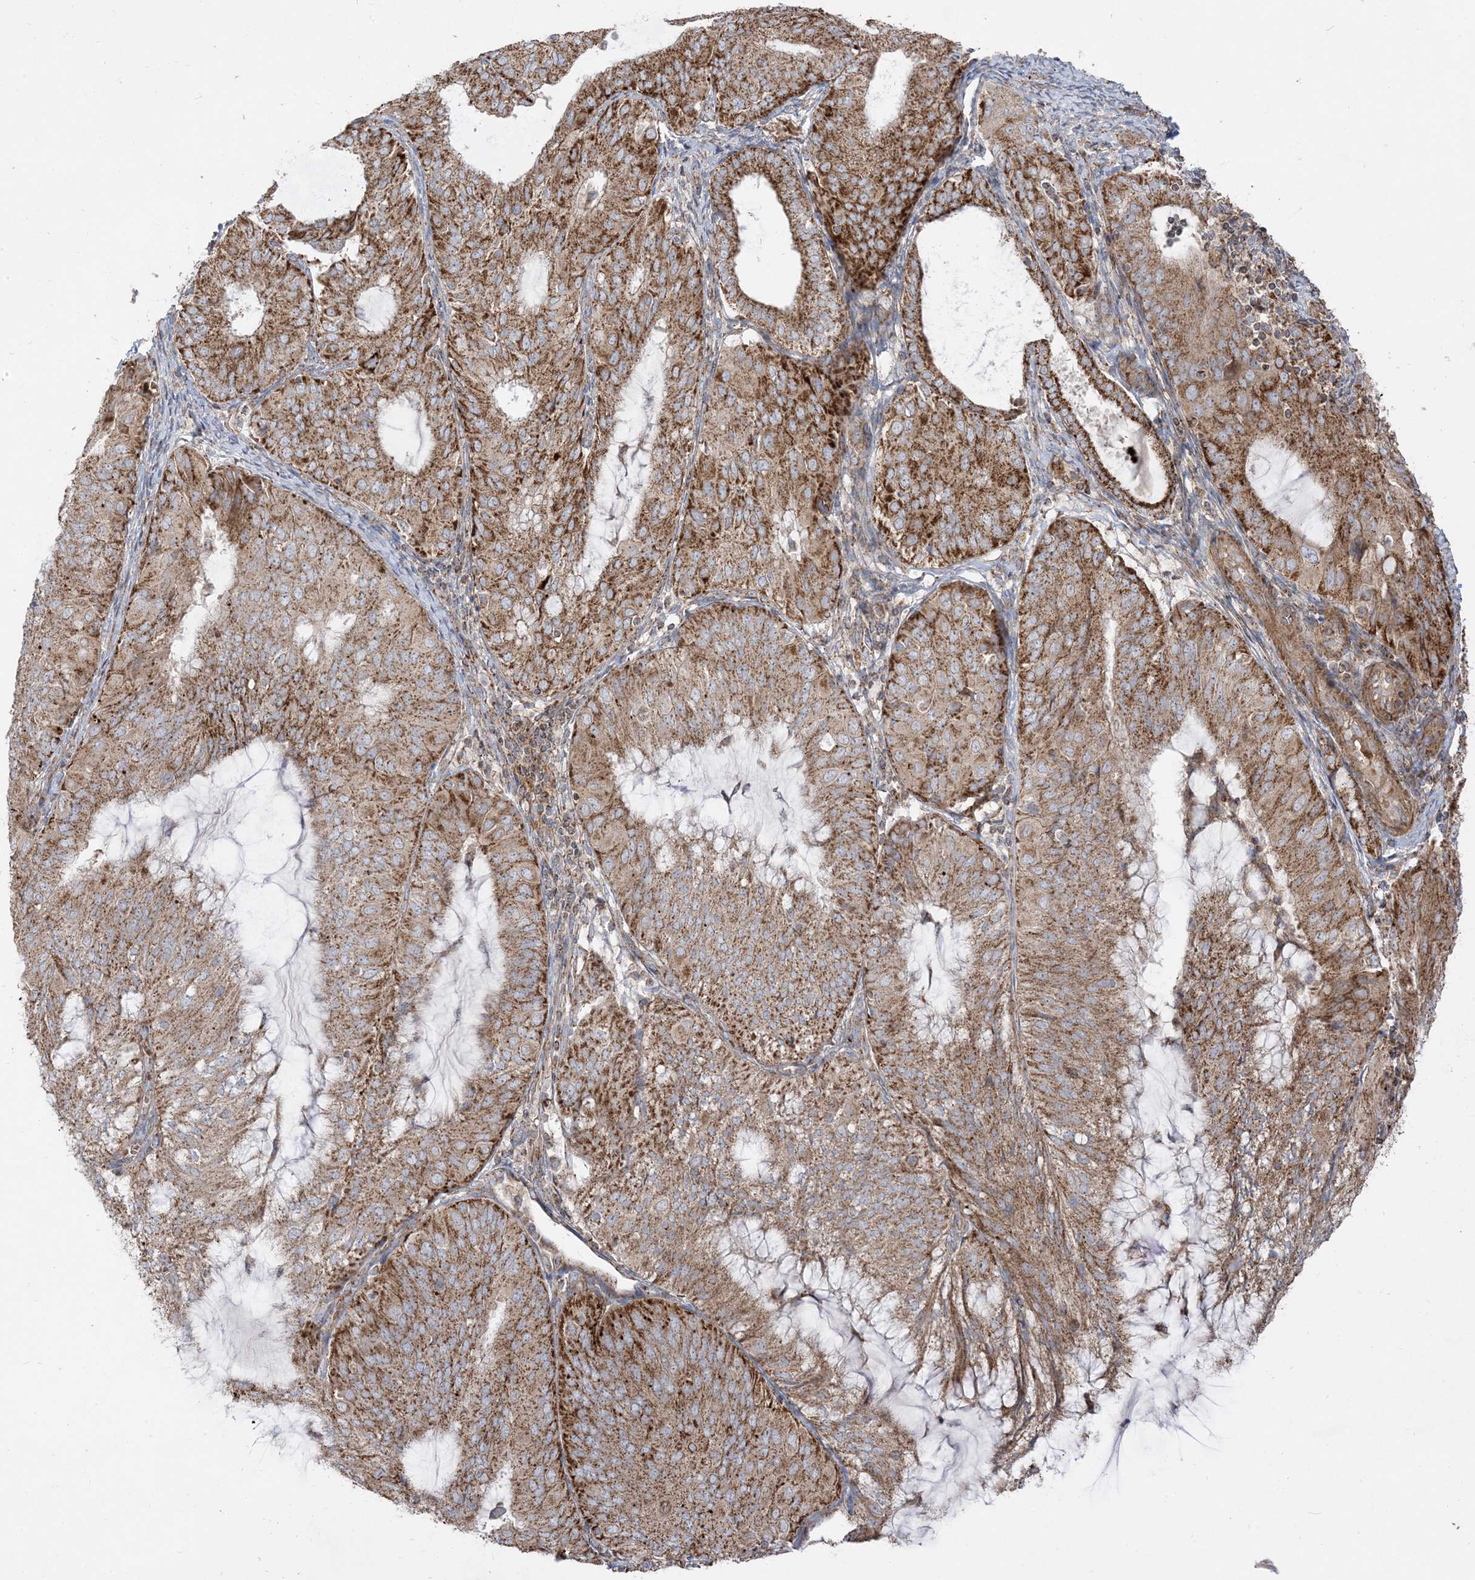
{"staining": {"intensity": "moderate", "quantity": ">75%", "location": "cytoplasmic/membranous"}, "tissue": "endometrial cancer", "cell_type": "Tumor cells", "image_type": "cancer", "snomed": [{"axis": "morphology", "description": "Adenocarcinoma, NOS"}, {"axis": "topography", "description": "Endometrium"}], "caption": "An immunohistochemistry (IHC) image of neoplastic tissue is shown. Protein staining in brown shows moderate cytoplasmic/membranous positivity in adenocarcinoma (endometrial) within tumor cells.", "gene": "AARS2", "patient": {"sex": "female", "age": 81}}